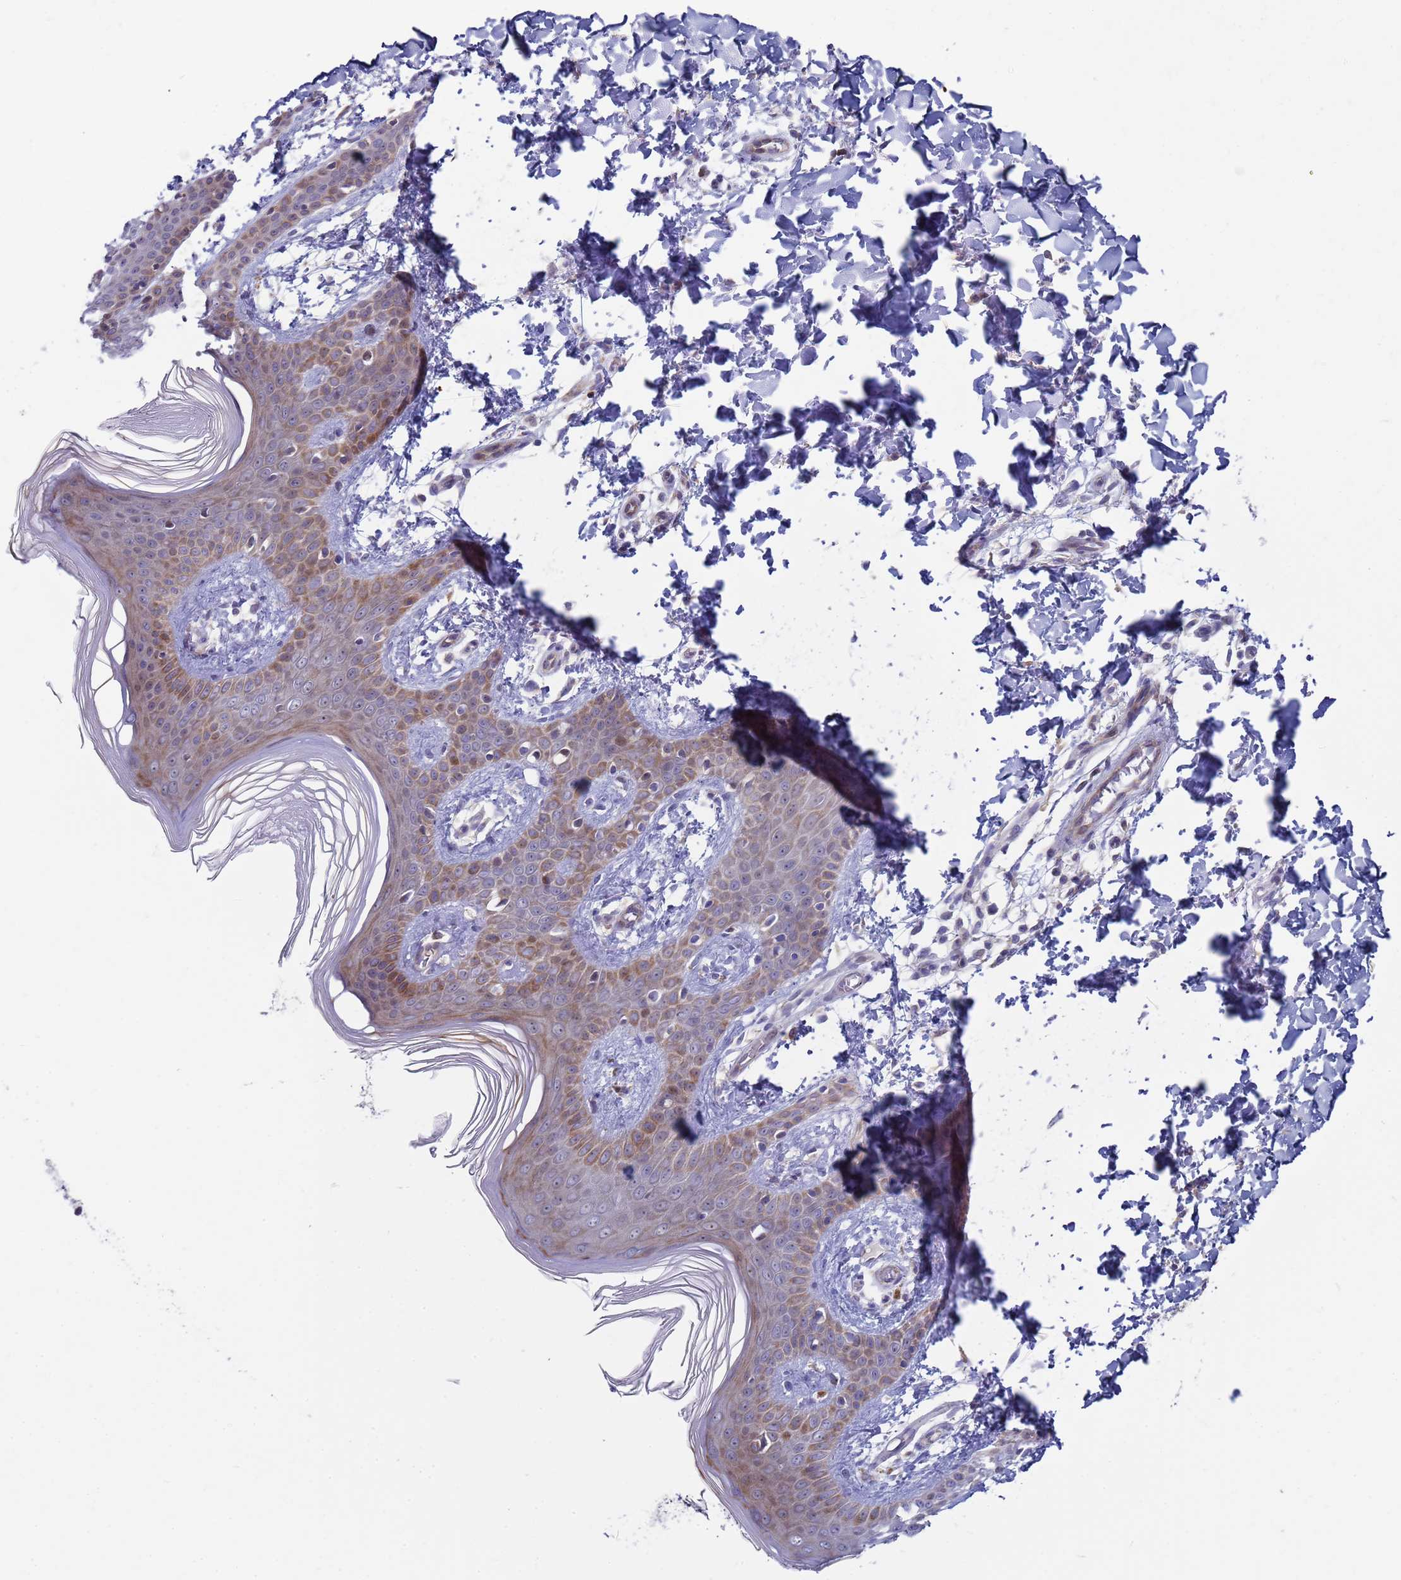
{"staining": {"intensity": "negative", "quantity": "none", "location": "none"}, "tissue": "skin", "cell_type": "Fibroblasts", "image_type": "normal", "snomed": [{"axis": "morphology", "description": "Normal tissue, NOS"}, {"axis": "topography", "description": "Skin"}], "caption": "This is an IHC image of unremarkable human skin. There is no expression in fibroblasts.", "gene": "ENOSF1", "patient": {"sex": "male", "age": 36}}